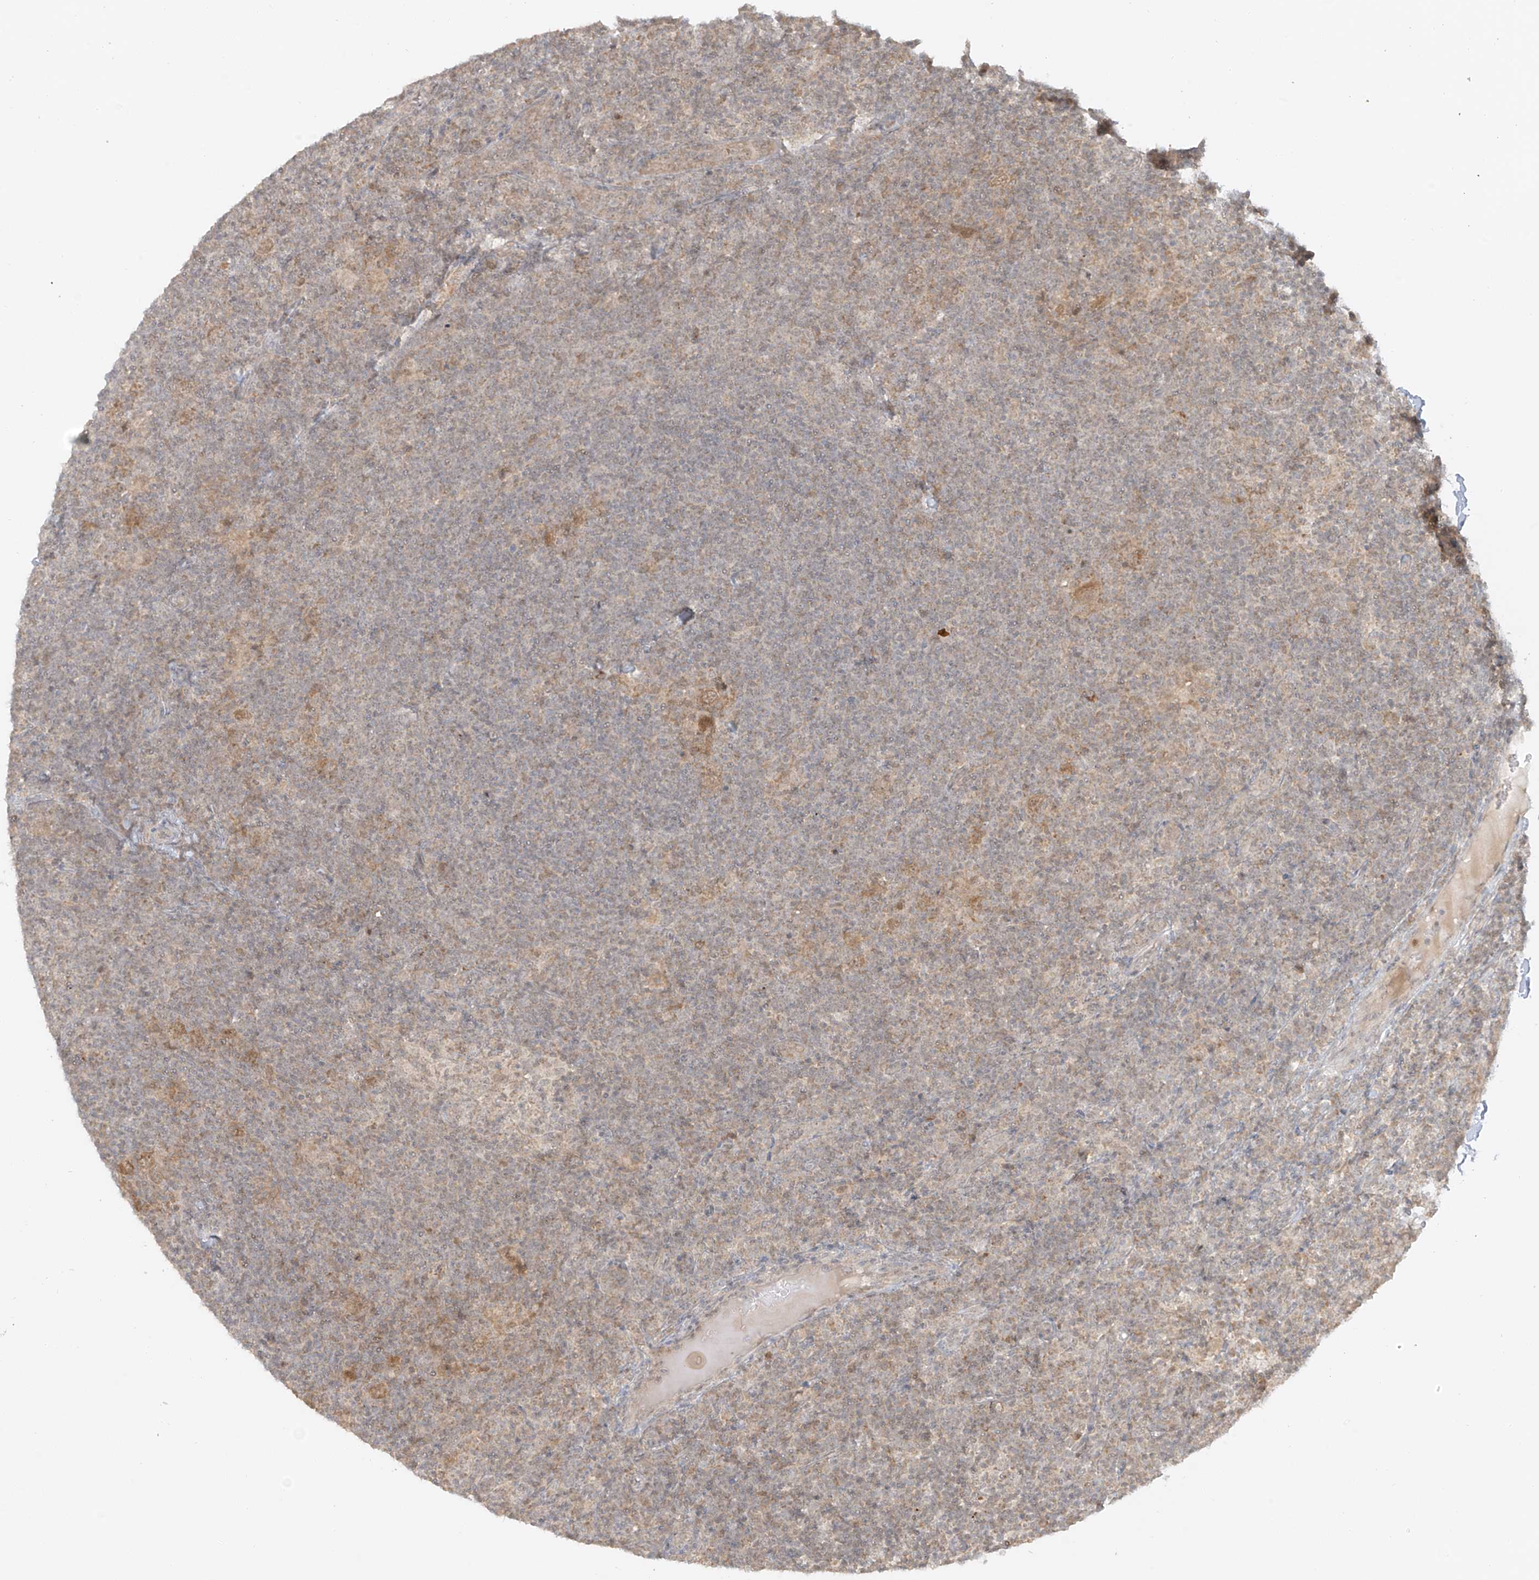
{"staining": {"intensity": "moderate", "quantity": ">75%", "location": "cytoplasmic/membranous"}, "tissue": "lymphoma", "cell_type": "Tumor cells", "image_type": "cancer", "snomed": [{"axis": "morphology", "description": "Hodgkin's disease, NOS"}, {"axis": "topography", "description": "Lymph node"}], "caption": "A brown stain highlights moderate cytoplasmic/membranous staining of a protein in lymphoma tumor cells.", "gene": "MIPEP", "patient": {"sex": "female", "age": 57}}